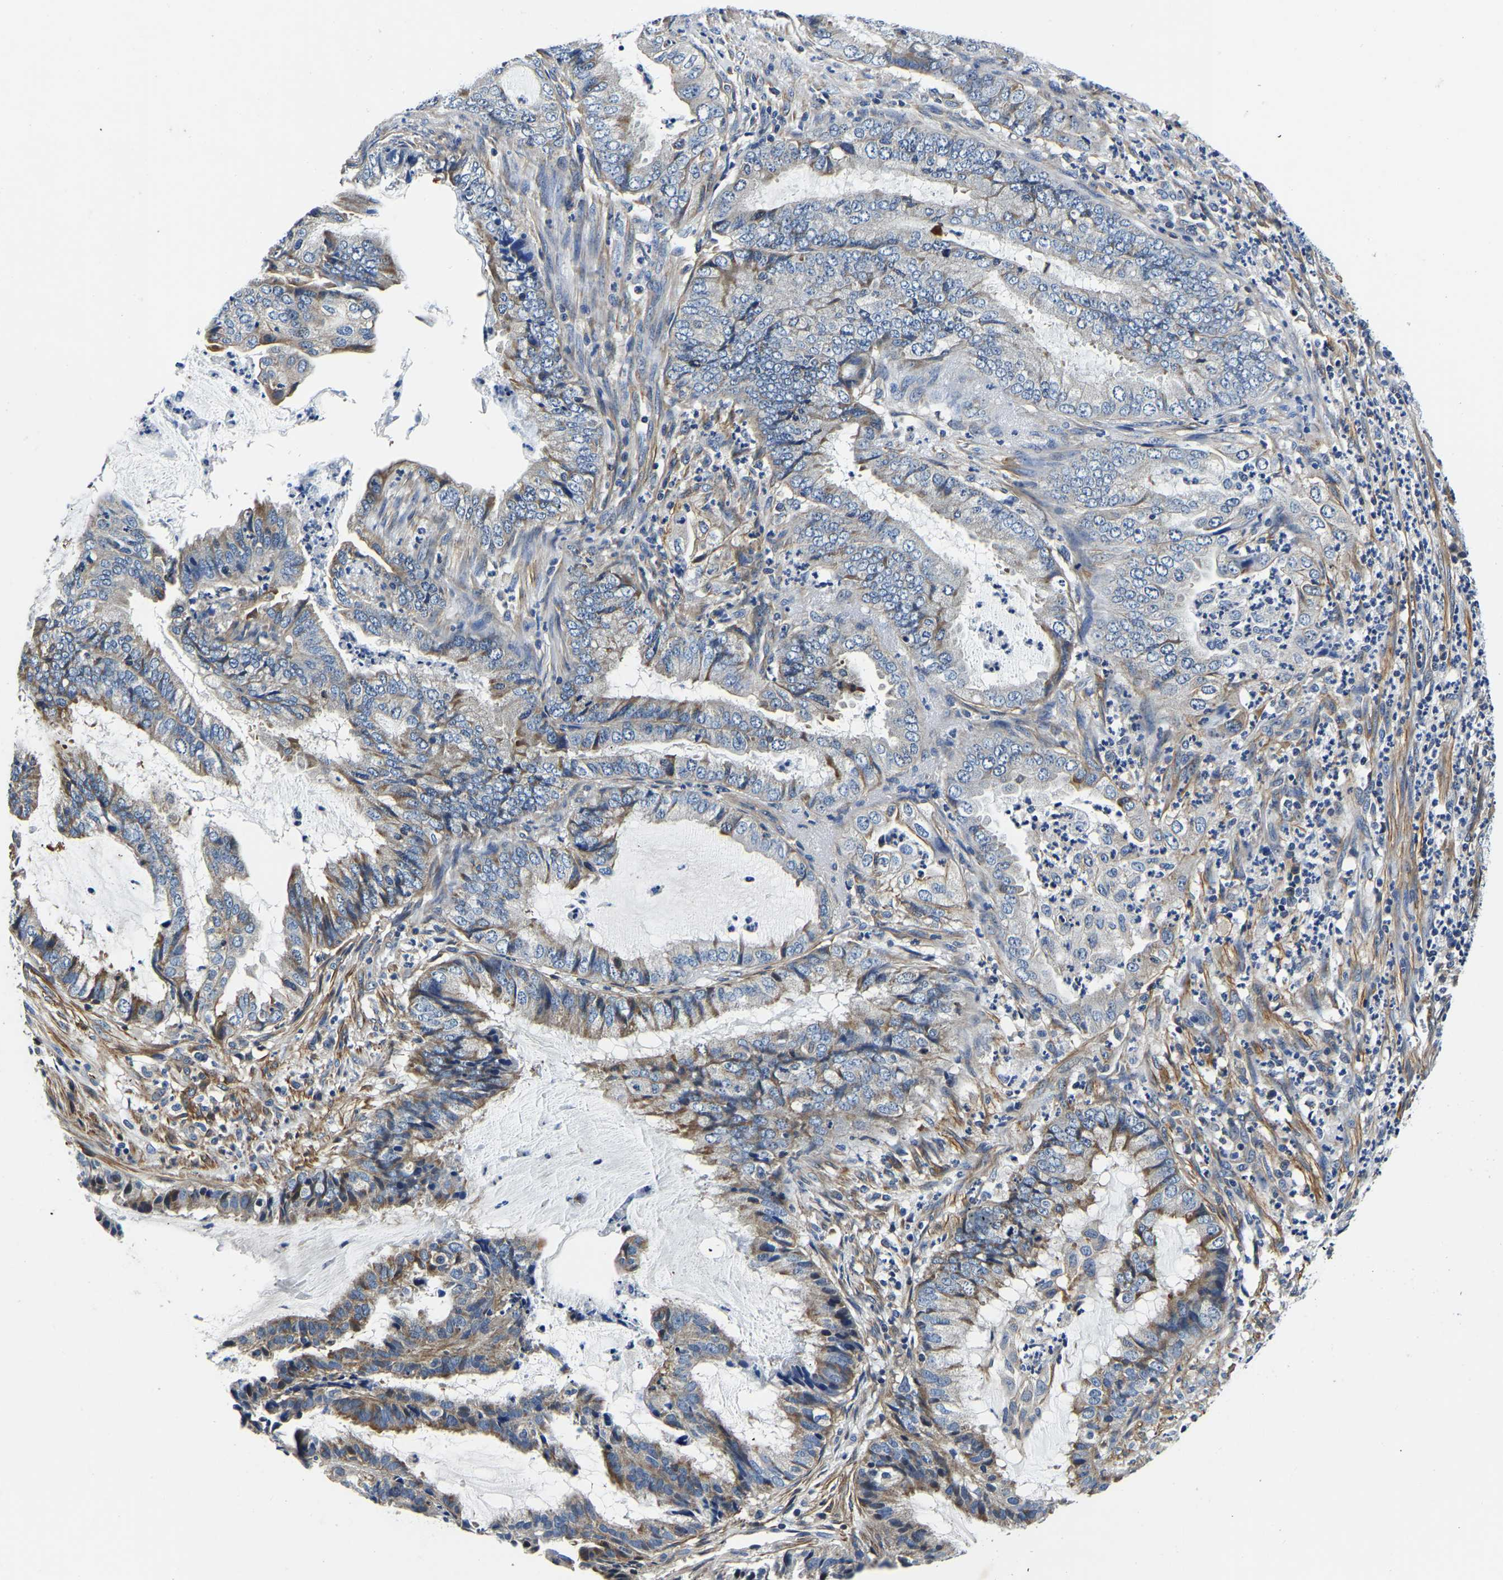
{"staining": {"intensity": "moderate", "quantity": "<25%", "location": "cytoplasmic/membranous"}, "tissue": "endometrial cancer", "cell_type": "Tumor cells", "image_type": "cancer", "snomed": [{"axis": "morphology", "description": "Adenocarcinoma, NOS"}, {"axis": "topography", "description": "Endometrium"}], "caption": "Brown immunohistochemical staining in endometrial cancer (adenocarcinoma) displays moderate cytoplasmic/membranous expression in approximately <25% of tumor cells.", "gene": "KCTD17", "patient": {"sex": "female", "age": 51}}